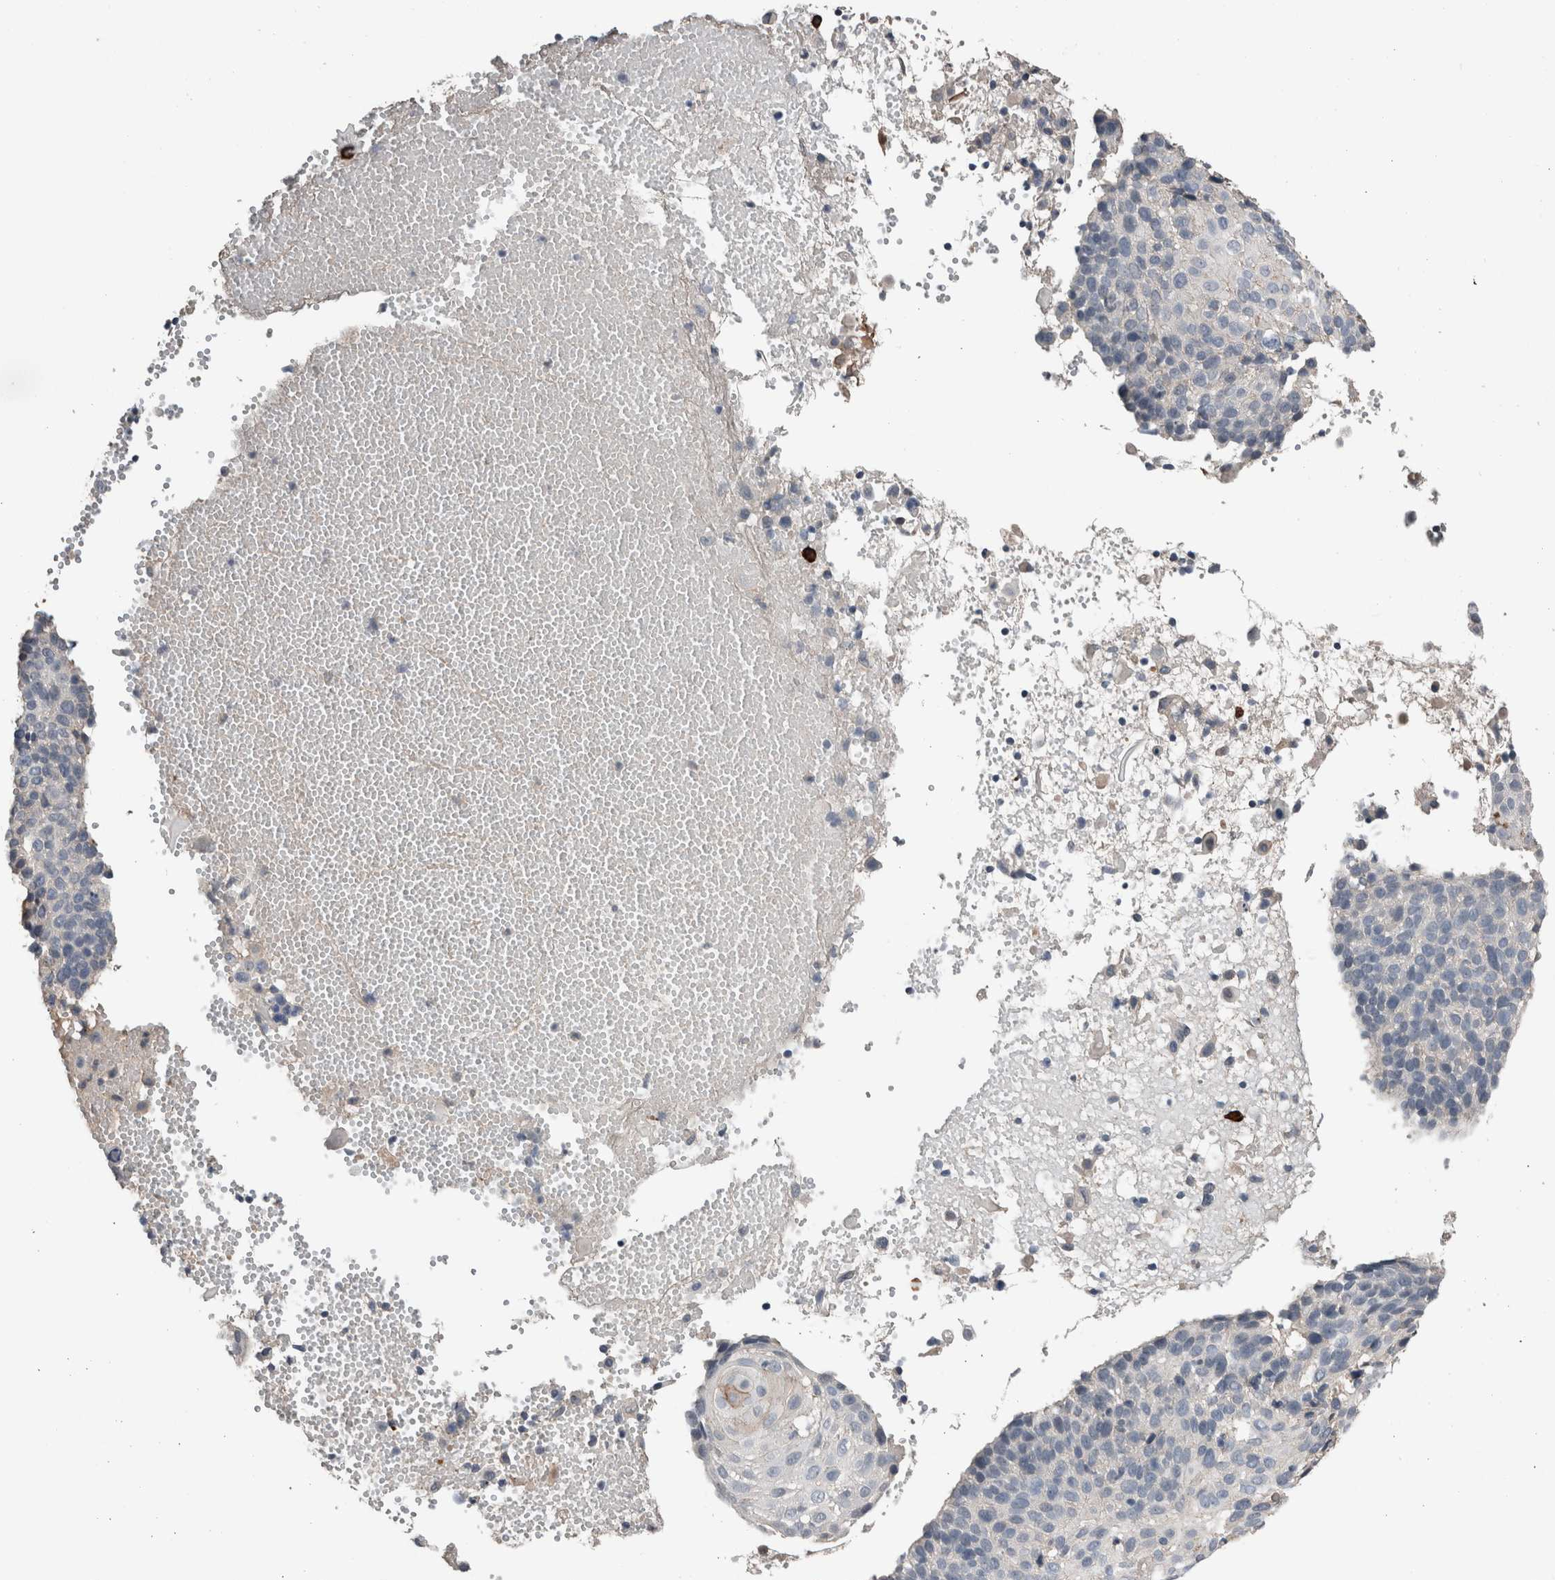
{"staining": {"intensity": "negative", "quantity": "none", "location": "none"}, "tissue": "cervical cancer", "cell_type": "Tumor cells", "image_type": "cancer", "snomed": [{"axis": "morphology", "description": "Squamous cell carcinoma, NOS"}, {"axis": "topography", "description": "Cervix"}], "caption": "This is an IHC micrograph of cervical cancer (squamous cell carcinoma). There is no positivity in tumor cells.", "gene": "CRNN", "patient": {"sex": "female", "age": 74}}